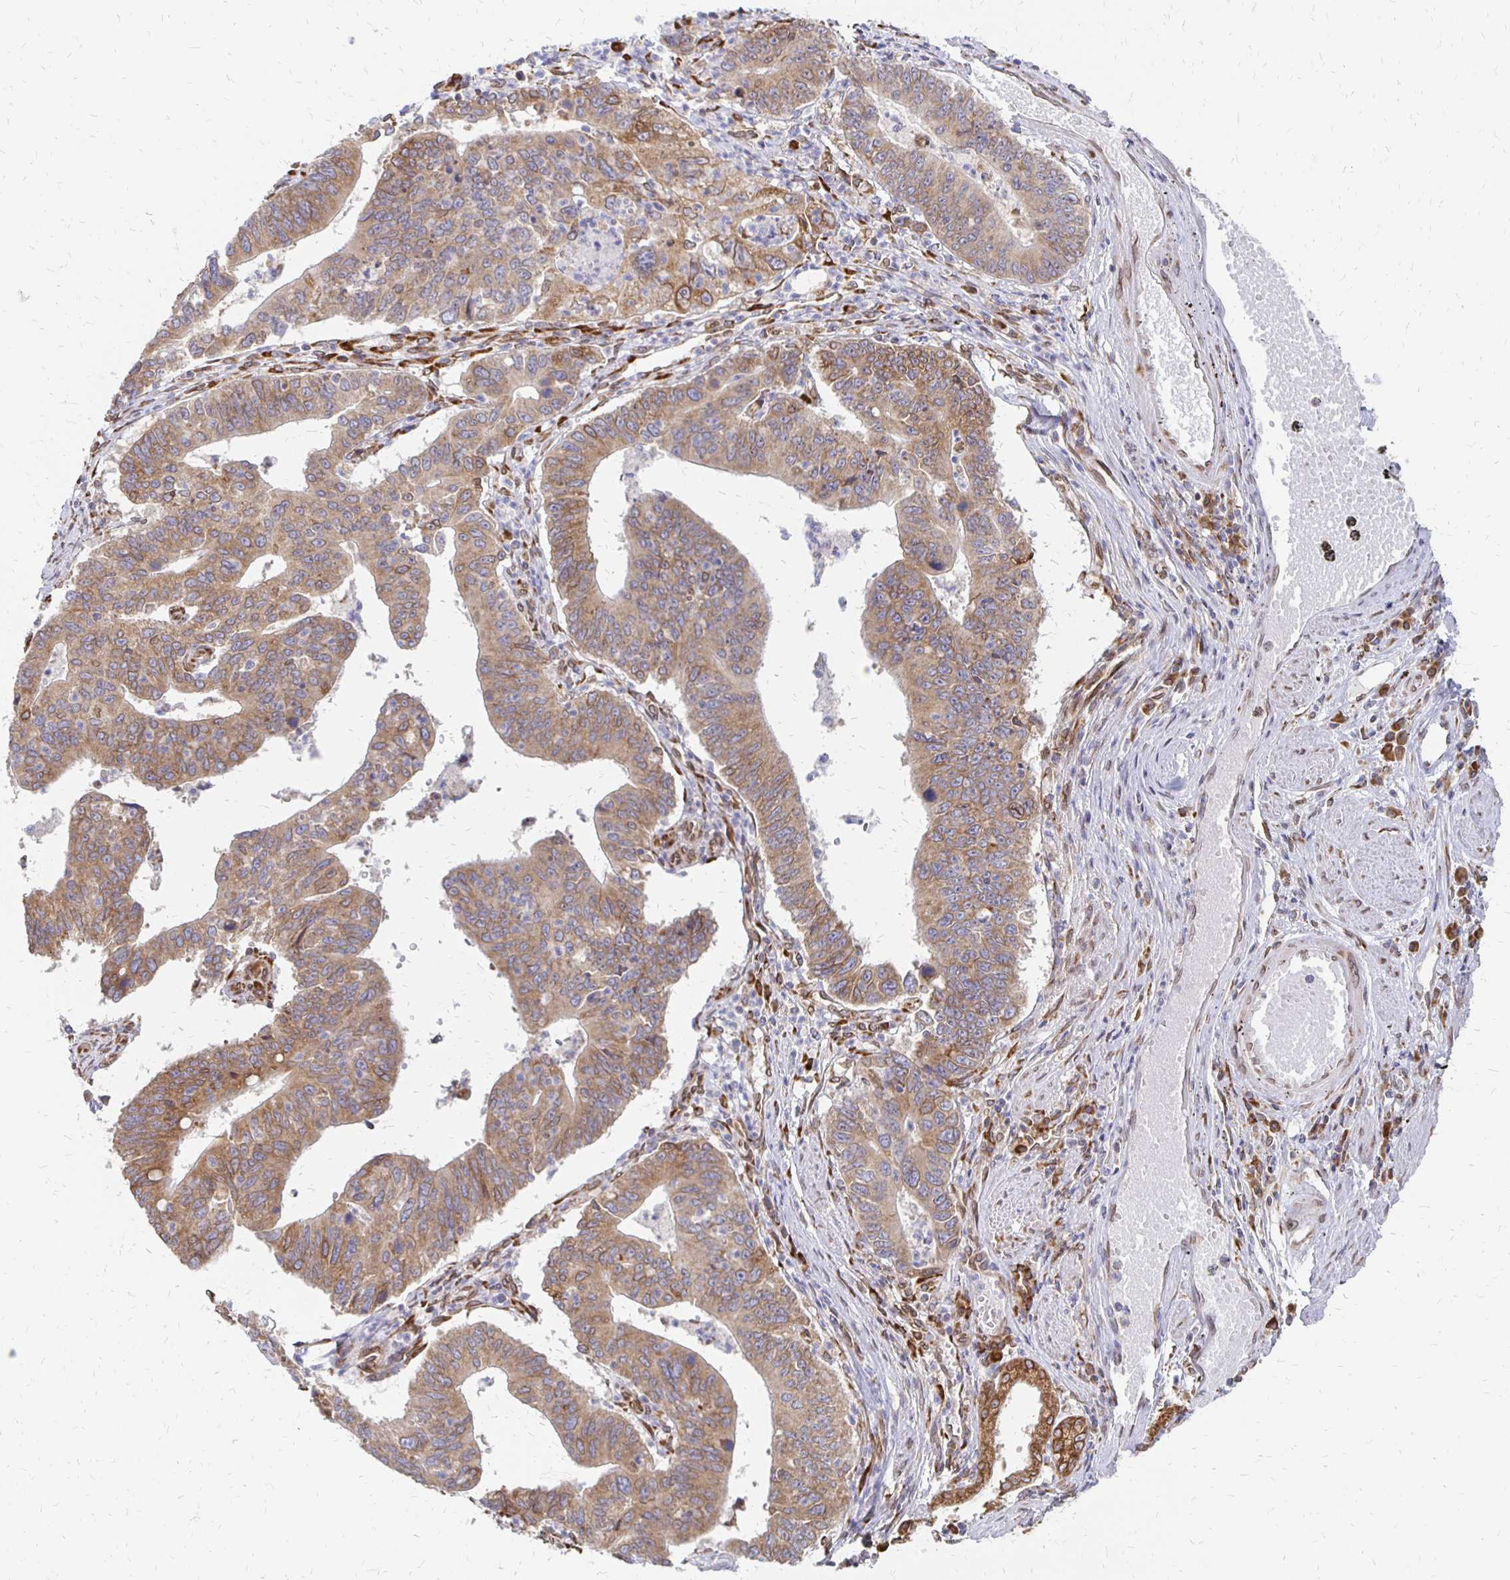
{"staining": {"intensity": "moderate", "quantity": ">75%", "location": "cytoplasmic/membranous"}, "tissue": "stomach cancer", "cell_type": "Tumor cells", "image_type": "cancer", "snomed": [{"axis": "morphology", "description": "Adenocarcinoma, NOS"}, {"axis": "topography", "description": "Stomach"}], "caption": "The immunohistochemical stain shows moderate cytoplasmic/membranous positivity in tumor cells of stomach cancer tissue.", "gene": "PELI3", "patient": {"sex": "male", "age": 59}}